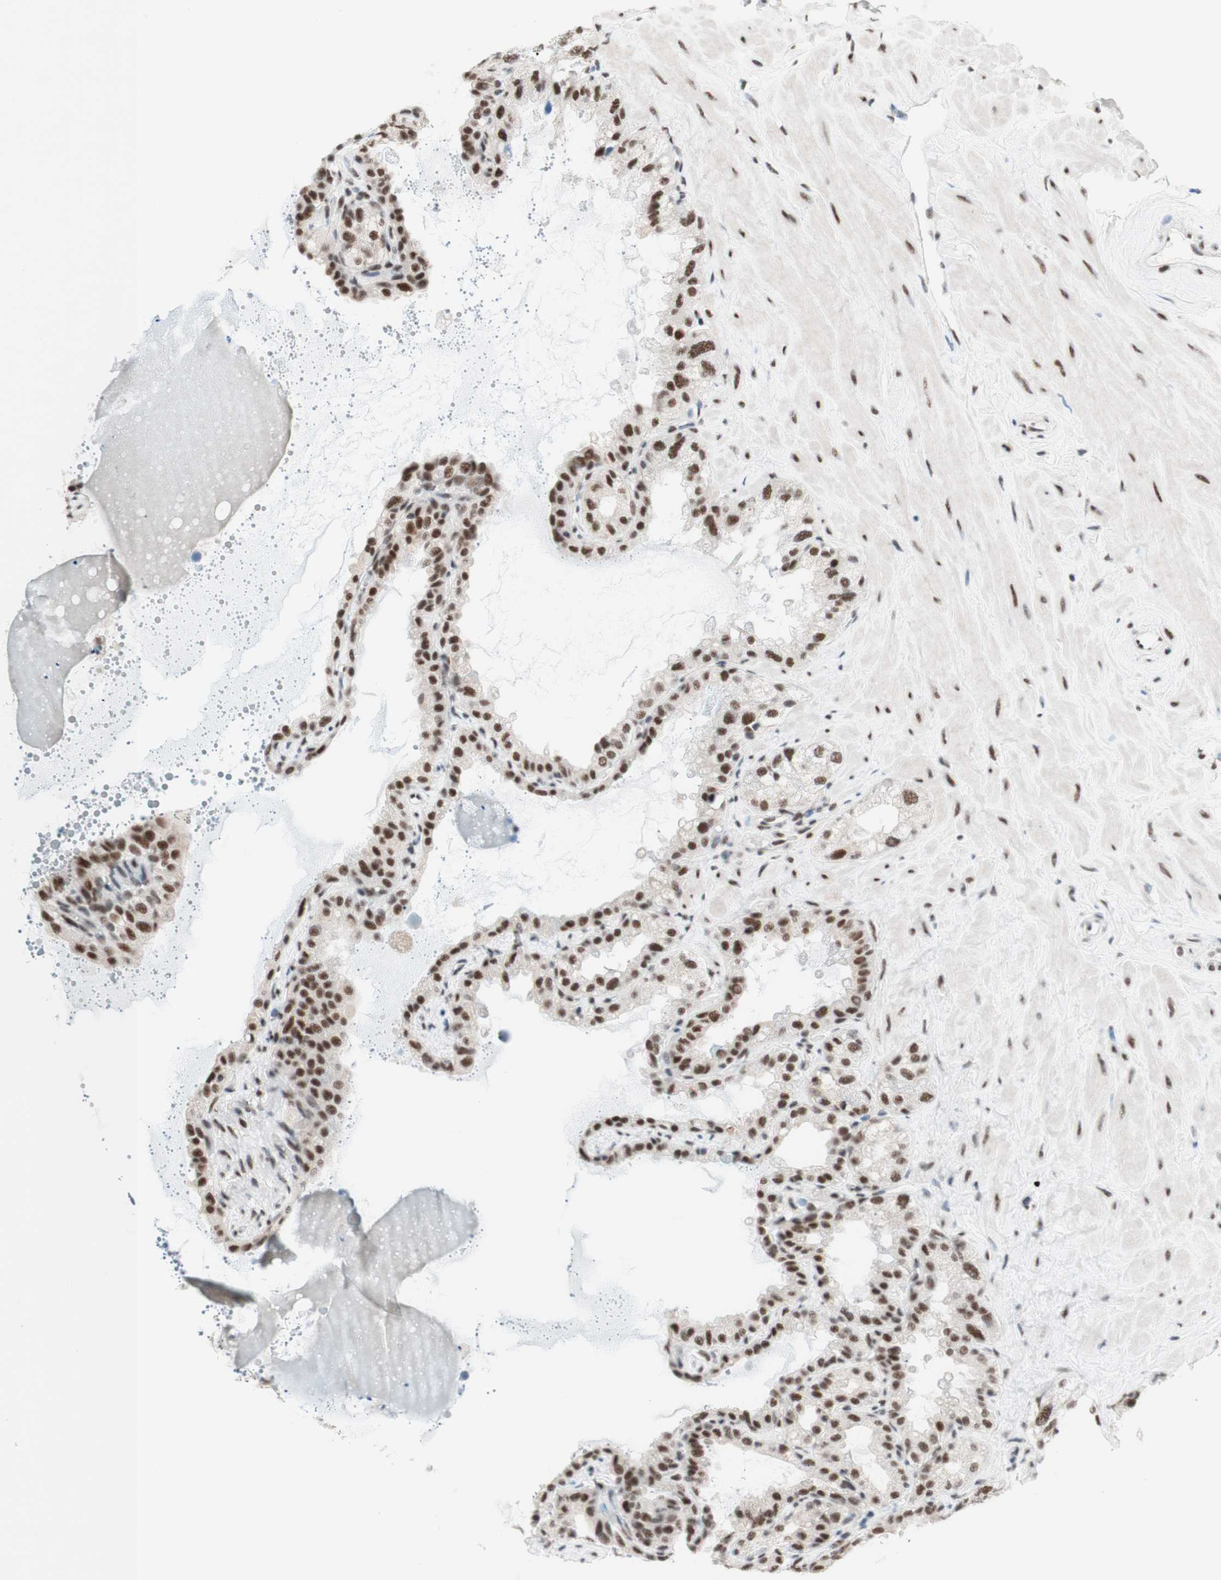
{"staining": {"intensity": "strong", "quantity": ">75%", "location": "nuclear"}, "tissue": "seminal vesicle", "cell_type": "Glandular cells", "image_type": "normal", "snomed": [{"axis": "morphology", "description": "Normal tissue, NOS"}, {"axis": "topography", "description": "Seminal veicle"}], "caption": "Immunohistochemical staining of normal seminal vesicle exhibits high levels of strong nuclear staining in approximately >75% of glandular cells.", "gene": "PRPF19", "patient": {"sex": "male", "age": 68}}